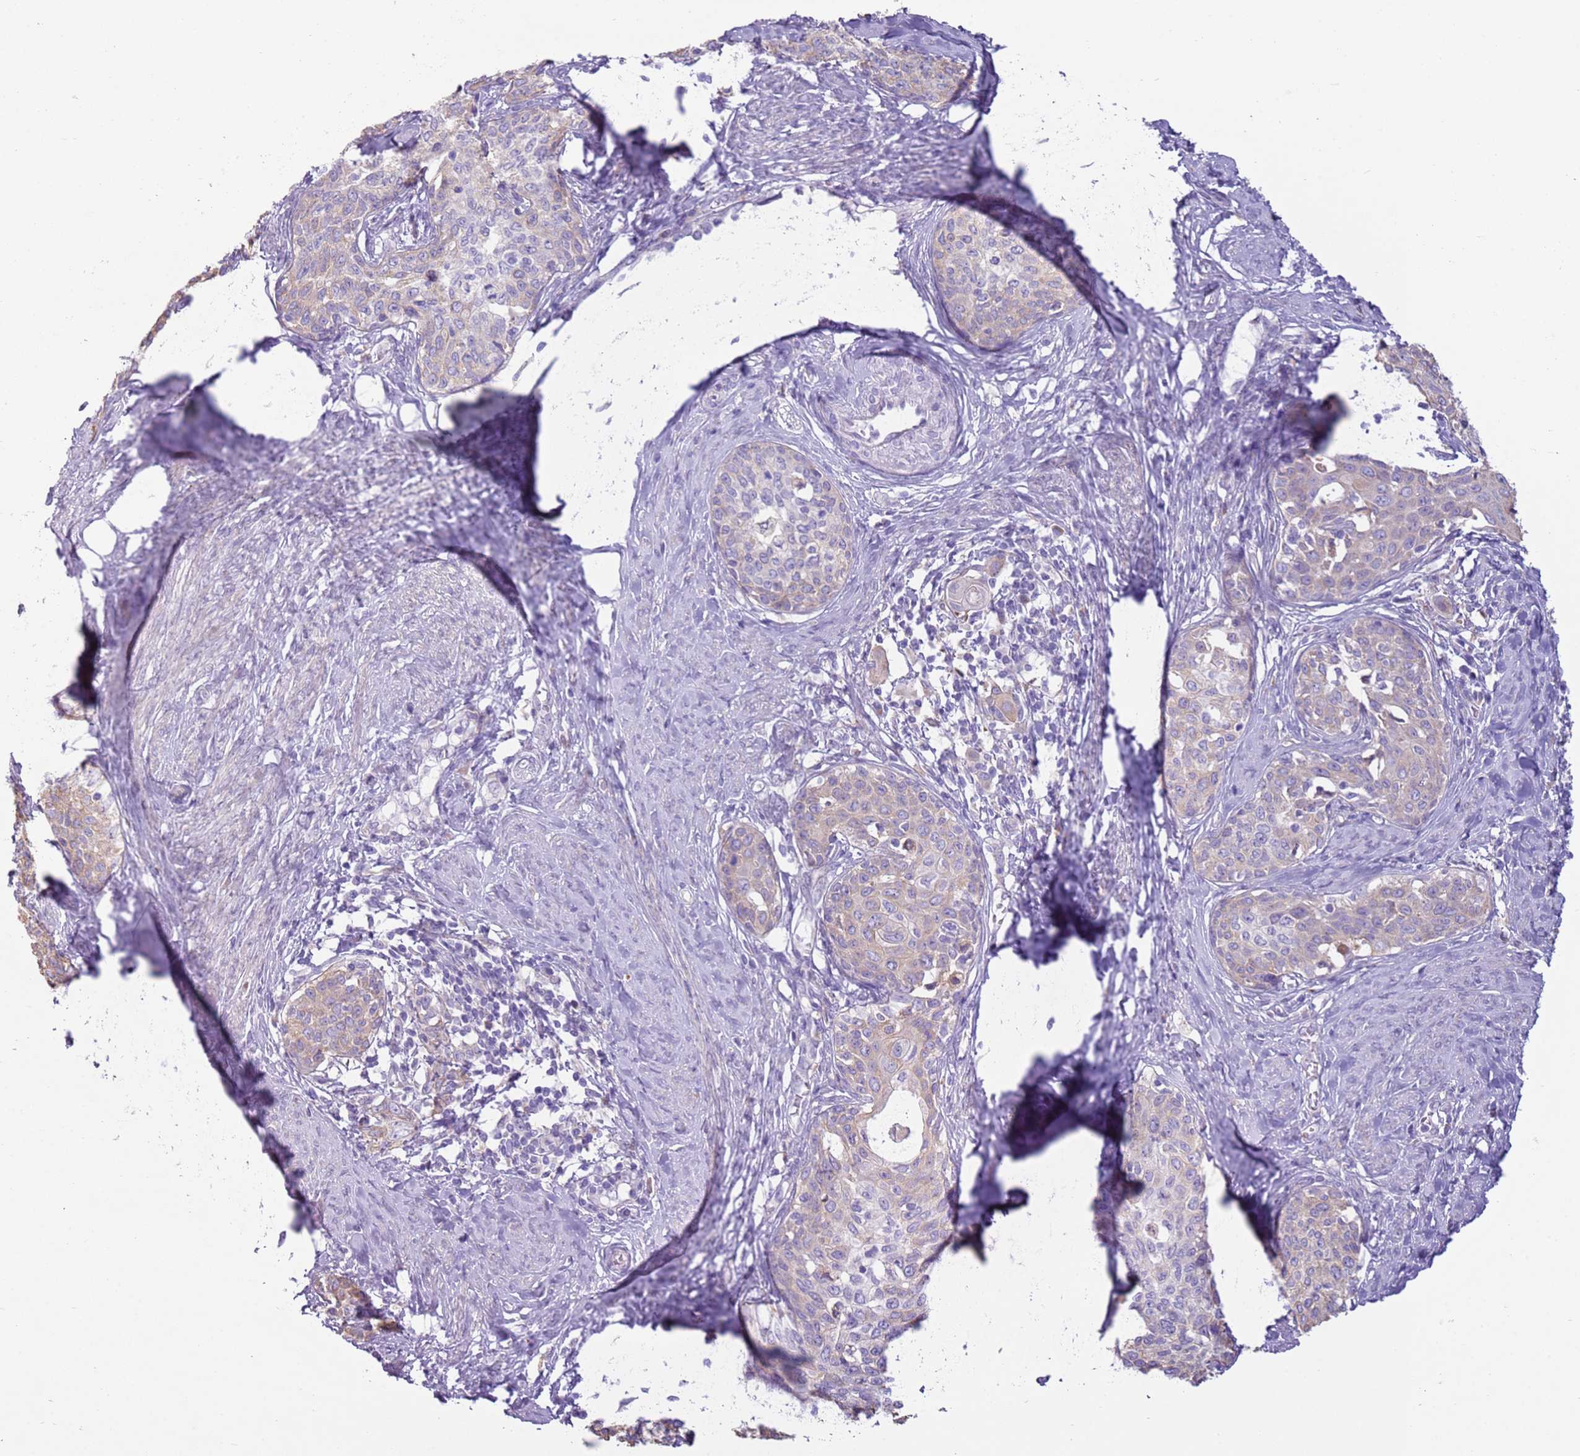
{"staining": {"intensity": "weak", "quantity": "<25%", "location": "cytoplasmic/membranous"}, "tissue": "cervical cancer", "cell_type": "Tumor cells", "image_type": "cancer", "snomed": [{"axis": "morphology", "description": "Squamous cell carcinoma, NOS"}, {"axis": "morphology", "description": "Adenocarcinoma, NOS"}, {"axis": "topography", "description": "Cervix"}], "caption": "Tumor cells are negative for protein expression in human cervical squamous cell carcinoma.", "gene": "OAF", "patient": {"sex": "female", "age": 52}}